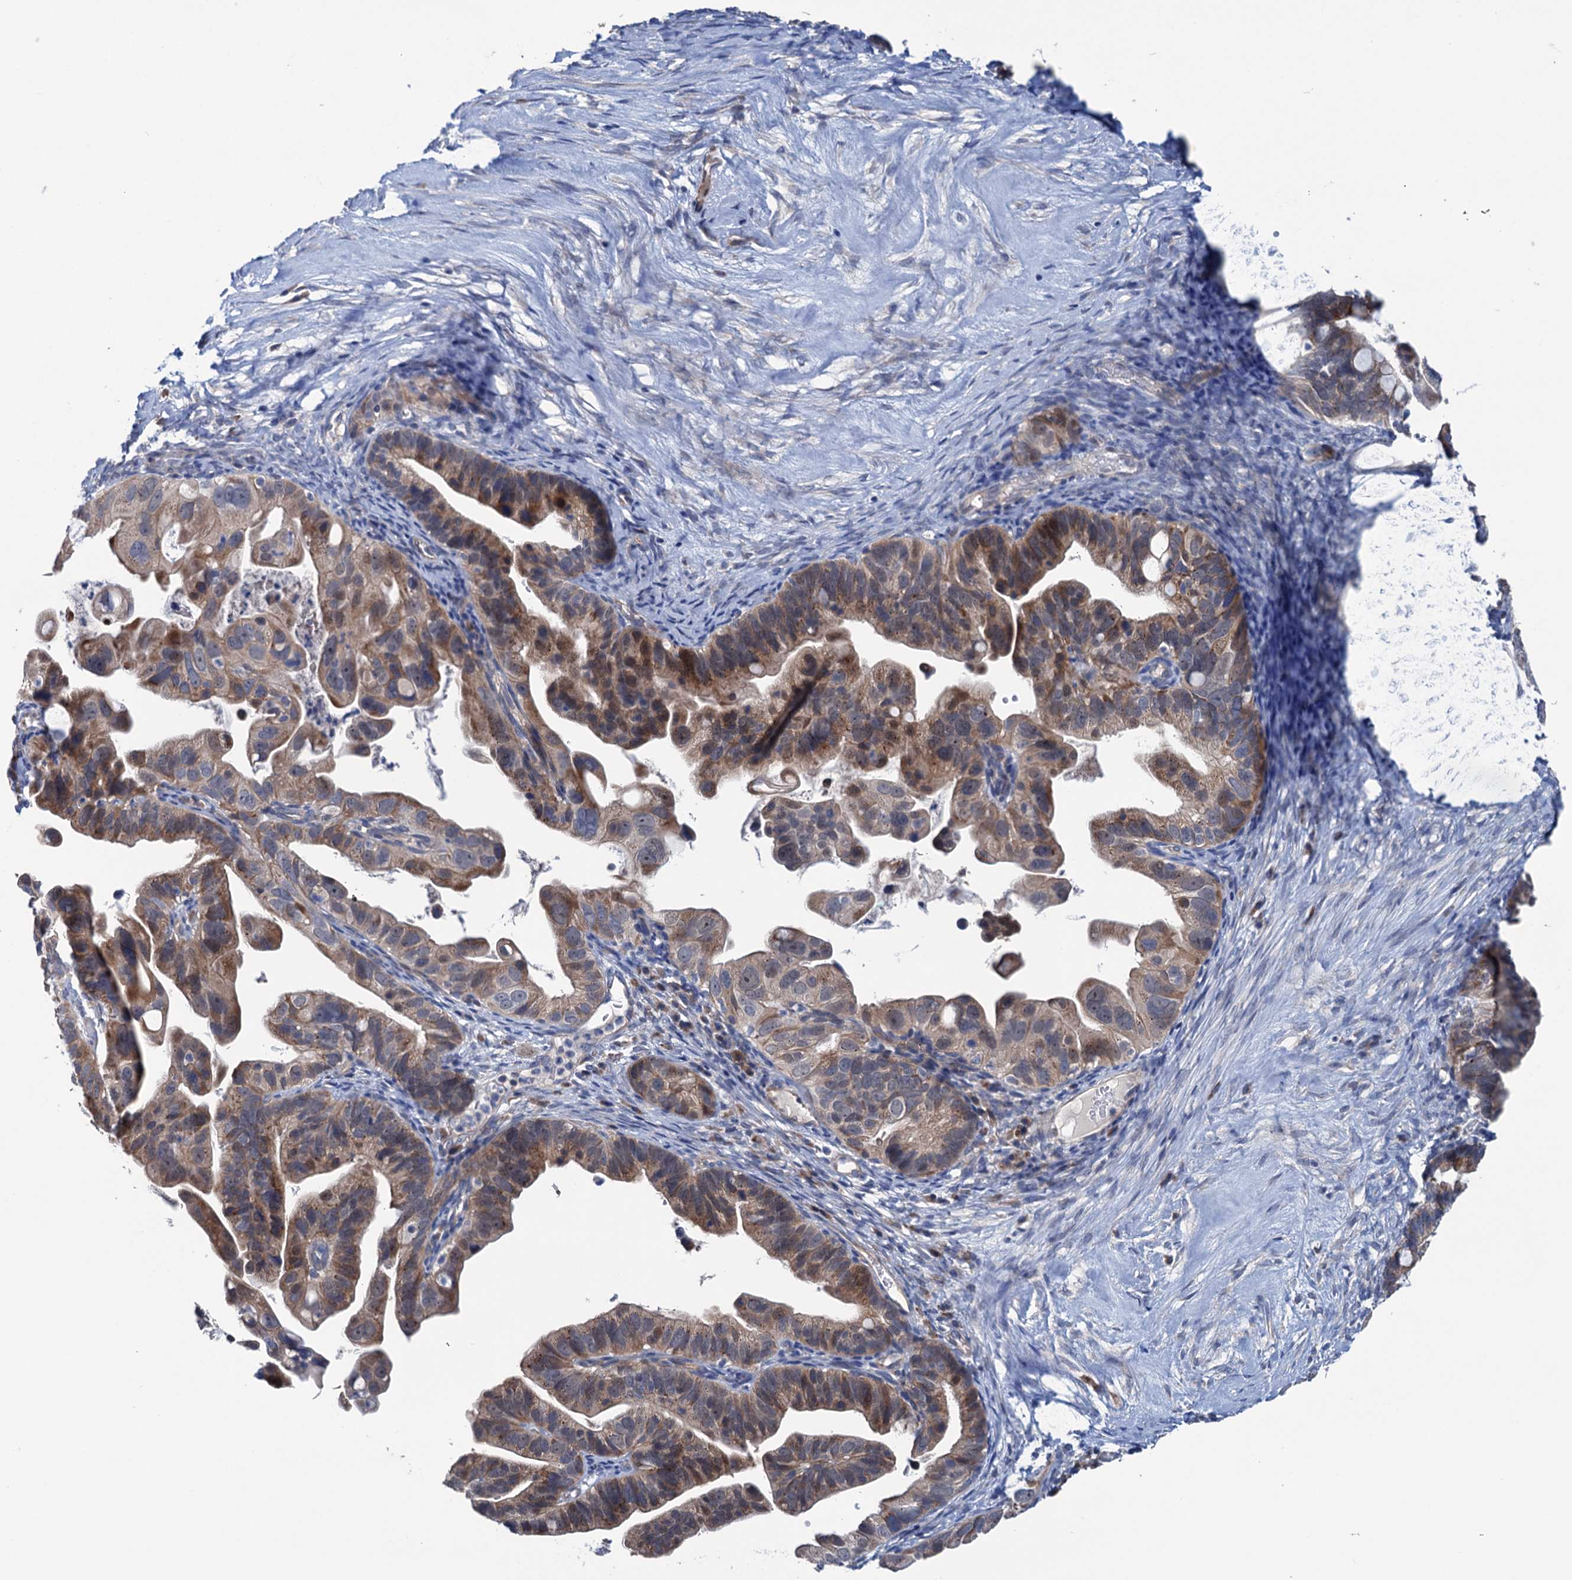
{"staining": {"intensity": "moderate", "quantity": ">75%", "location": "cytoplasmic/membranous,nuclear"}, "tissue": "ovarian cancer", "cell_type": "Tumor cells", "image_type": "cancer", "snomed": [{"axis": "morphology", "description": "Cystadenocarcinoma, serous, NOS"}, {"axis": "topography", "description": "Ovary"}], "caption": "The immunohistochemical stain labels moderate cytoplasmic/membranous and nuclear staining in tumor cells of ovarian serous cystadenocarcinoma tissue.", "gene": "EYA4", "patient": {"sex": "female", "age": 56}}